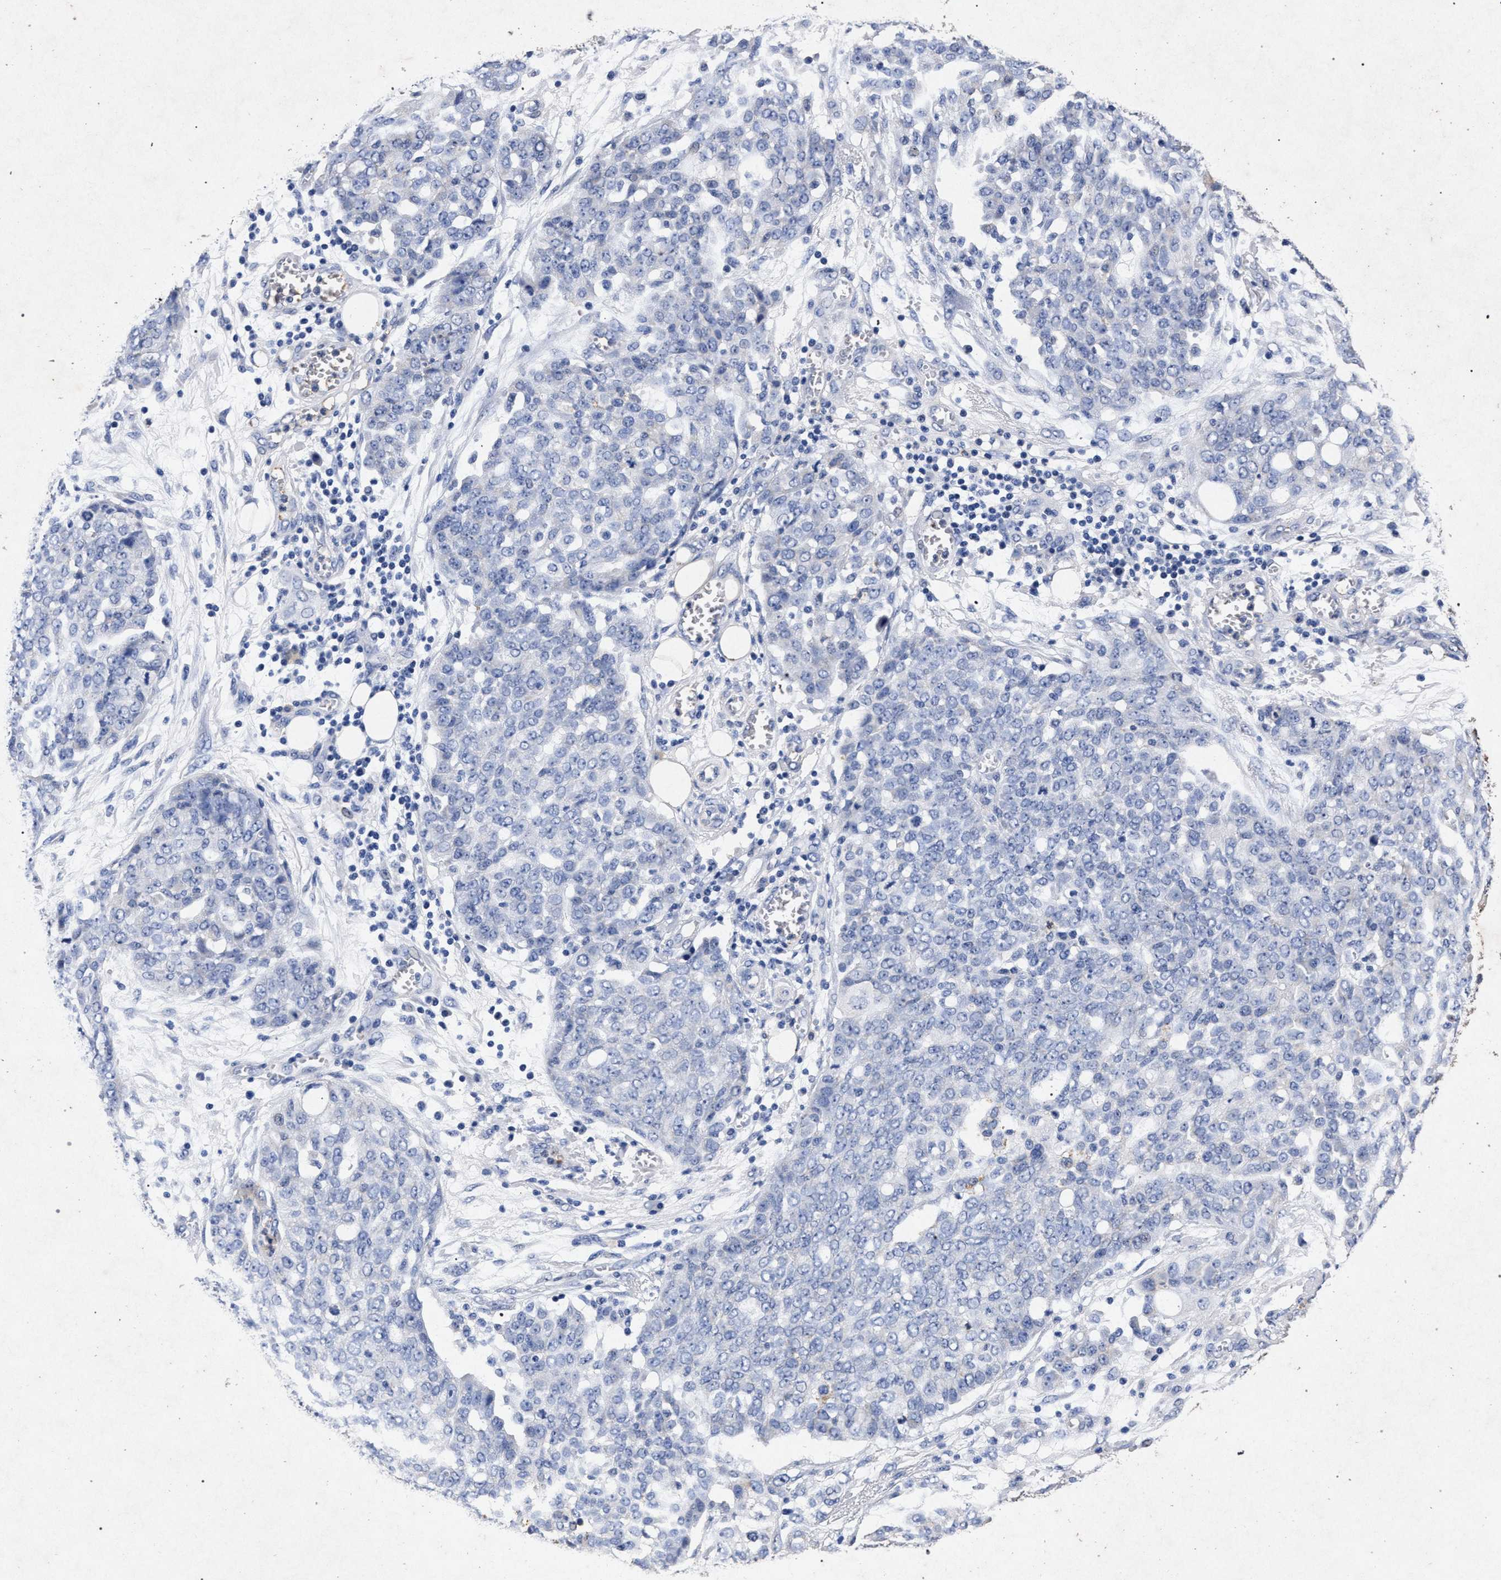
{"staining": {"intensity": "negative", "quantity": "none", "location": "none"}, "tissue": "ovarian cancer", "cell_type": "Tumor cells", "image_type": "cancer", "snomed": [{"axis": "morphology", "description": "Cystadenocarcinoma, serous, NOS"}, {"axis": "topography", "description": "Soft tissue"}, {"axis": "topography", "description": "Ovary"}], "caption": "Immunohistochemistry (IHC) of ovarian cancer (serous cystadenocarcinoma) demonstrates no positivity in tumor cells.", "gene": "ATP1A2", "patient": {"sex": "female", "age": 57}}